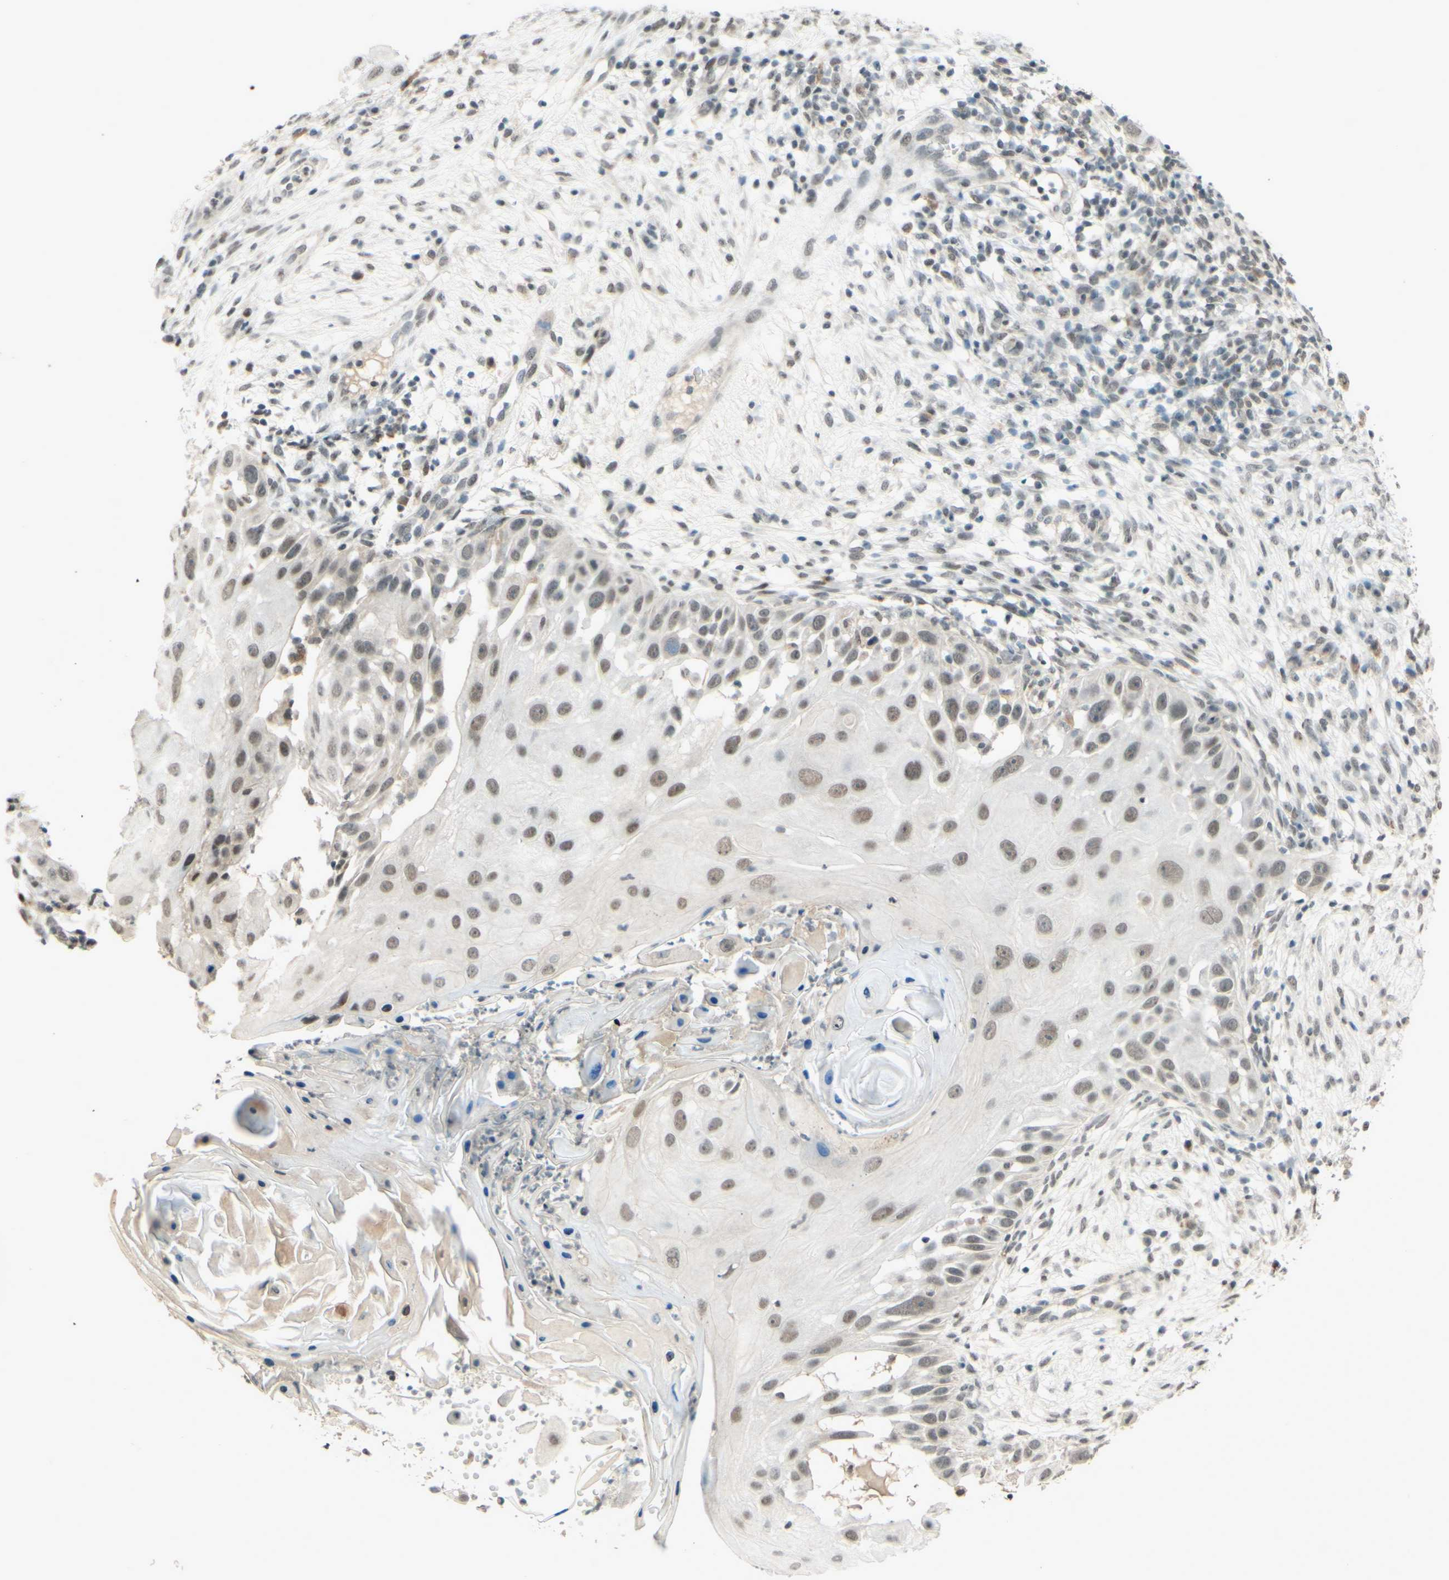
{"staining": {"intensity": "moderate", "quantity": ">75%", "location": "nuclear"}, "tissue": "skin cancer", "cell_type": "Tumor cells", "image_type": "cancer", "snomed": [{"axis": "morphology", "description": "Squamous cell carcinoma, NOS"}, {"axis": "topography", "description": "Skin"}], "caption": "Skin squamous cell carcinoma was stained to show a protein in brown. There is medium levels of moderate nuclear staining in about >75% of tumor cells.", "gene": "SMARCB1", "patient": {"sex": "female", "age": 44}}